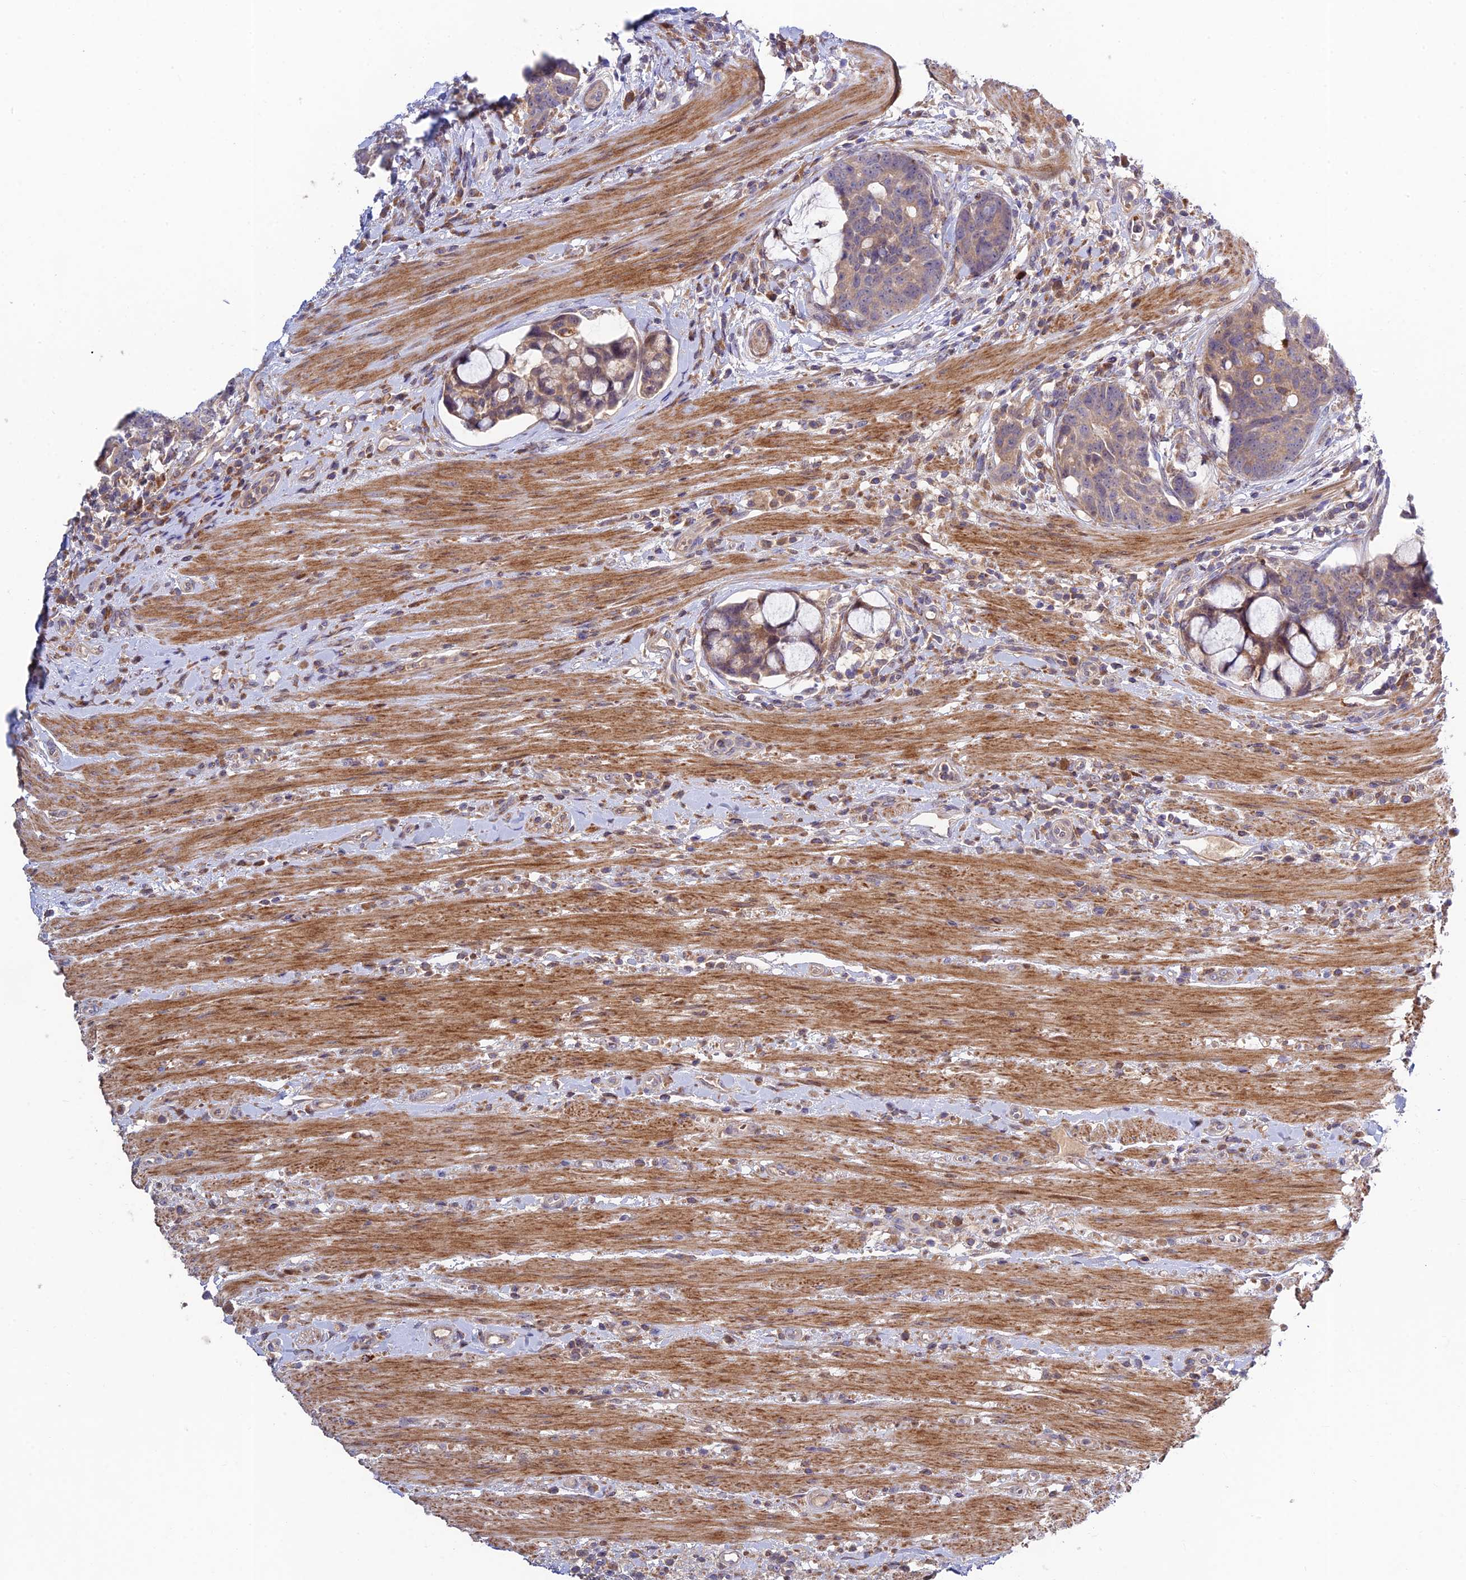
{"staining": {"intensity": "weak", "quantity": "25%-75%", "location": "cytoplasmic/membranous"}, "tissue": "colorectal cancer", "cell_type": "Tumor cells", "image_type": "cancer", "snomed": [{"axis": "morphology", "description": "Adenocarcinoma, NOS"}, {"axis": "topography", "description": "Colon"}], "caption": "Weak cytoplasmic/membranous staining is present in about 25%-75% of tumor cells in colorectal adenocarcinoma.", "gene": "FUOM", "patient": {"sex": "female", "age": 82}}